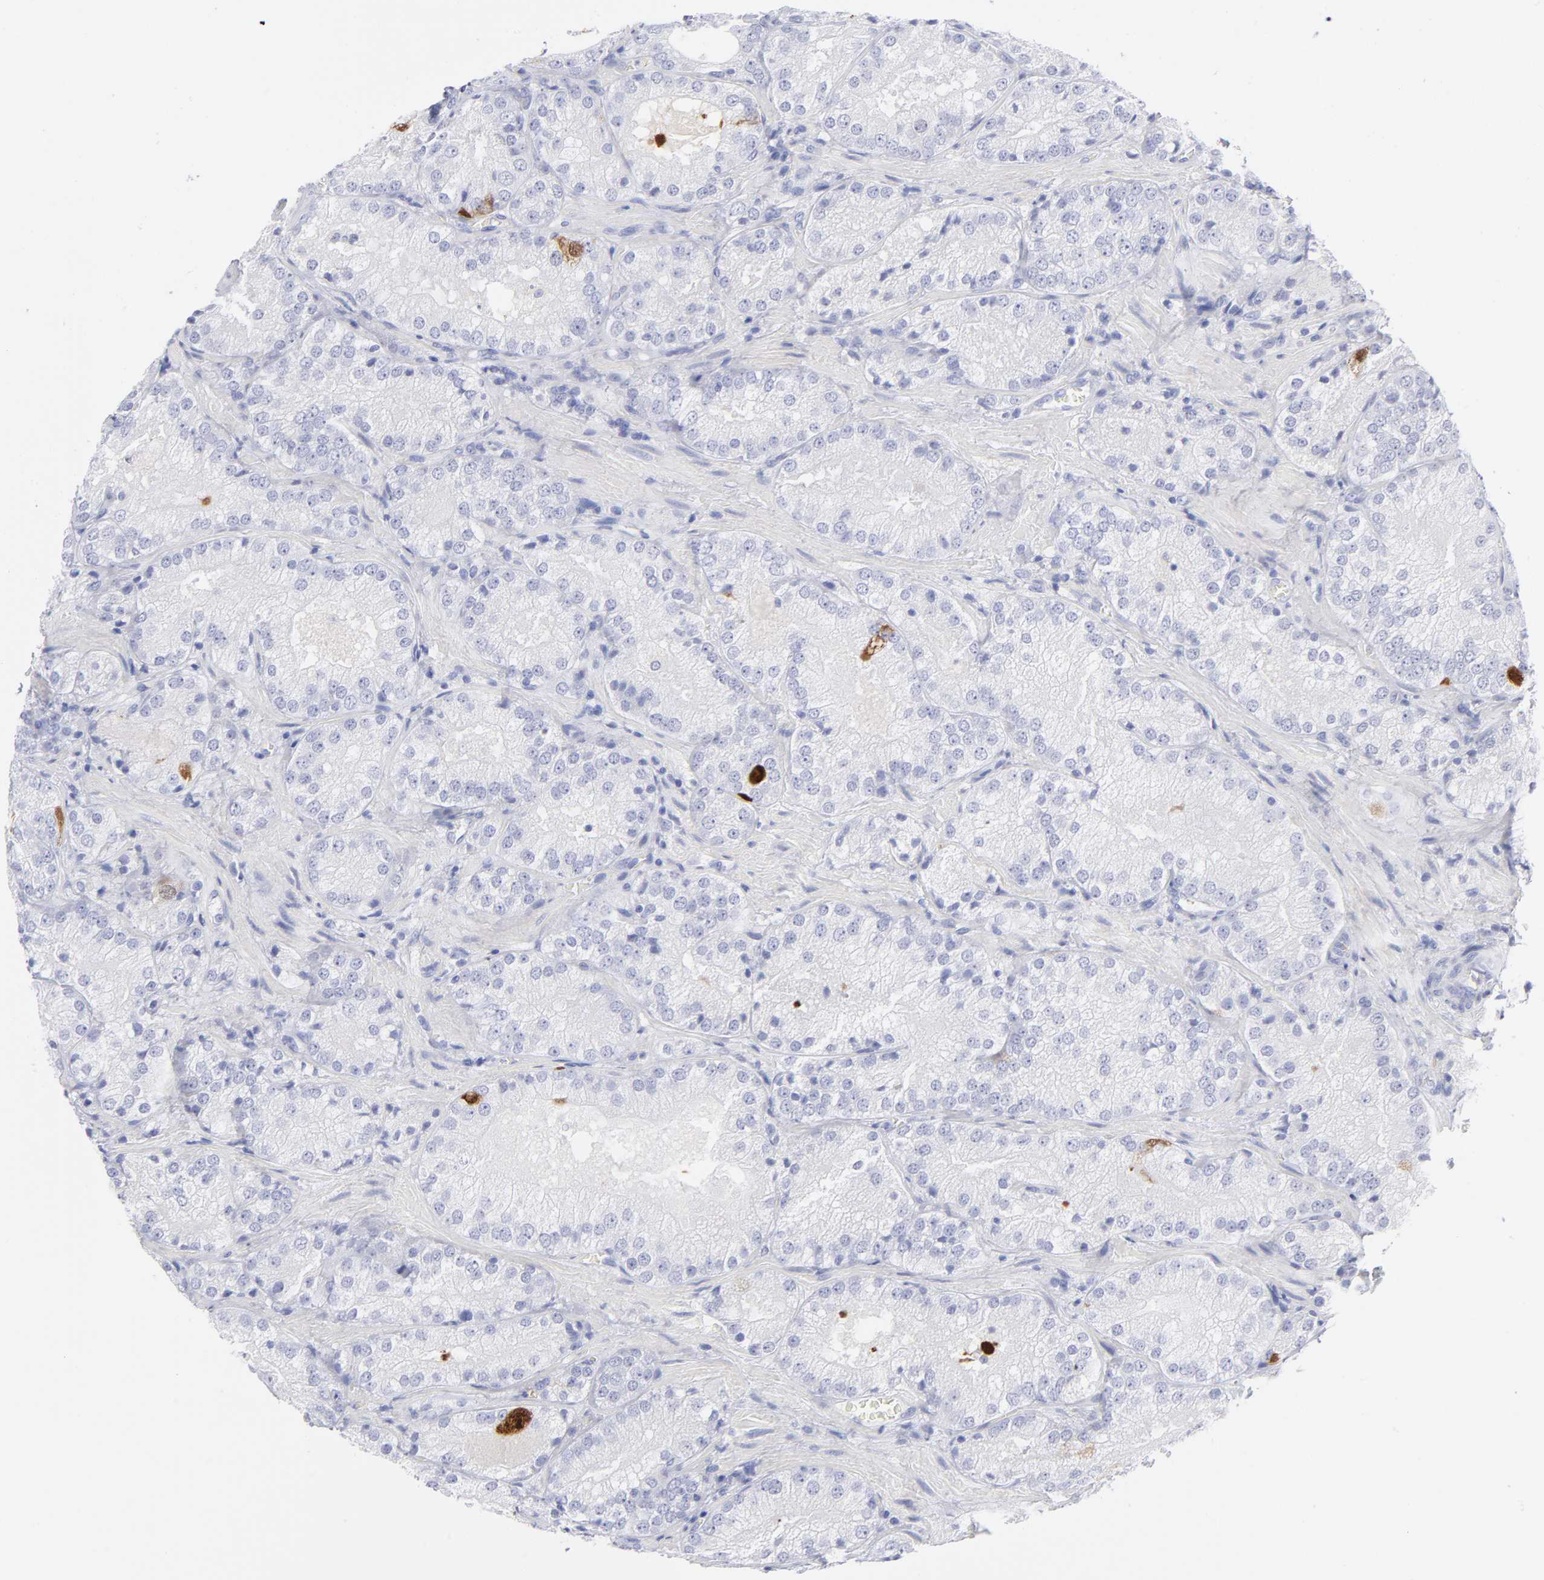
{"staining": {"intensity": "strong", "quantity": "<25%", "location": "cytoplasmic/membranous"}, "tissue": "prostate cancer", "cell_type": "Tumor cells", "image_type": "cancer", "snomed": [{"axis": "morphology", "description": "Adenocarcinoma, Low grade"}, {"axis": "topography", "description": "Prostate"}], "caption": "Protein expression analysis of prostate adenocarcinoma (low-grade) reveals strong cytoplasmic/membranous positivity in about <25% of tumor cells.", "gene": "CCNB1", "patient": {"sex": "male", "age": 60}}